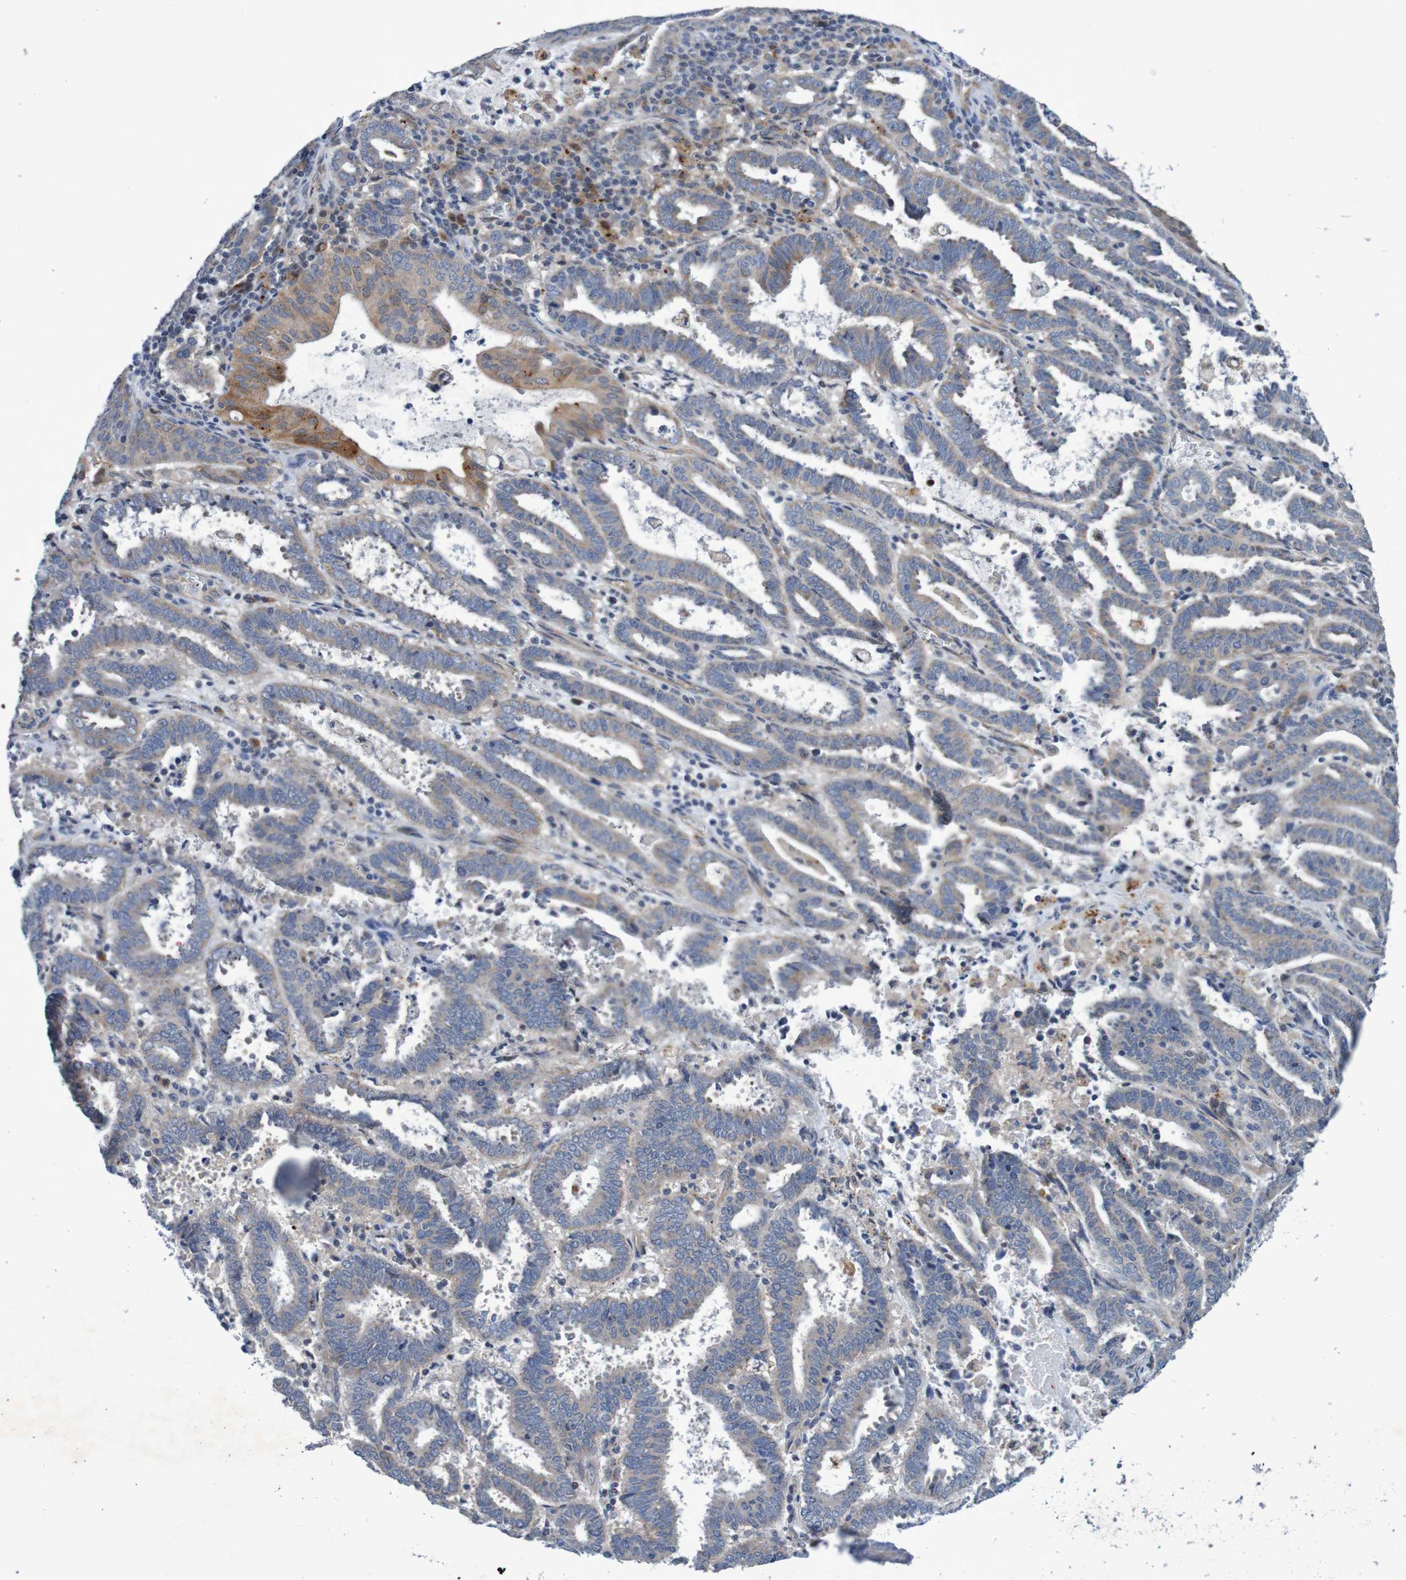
{"staining": {"intensity": "weak", "quantity": "<25%", "location": "cytoplasmic/membranous"}, "tissue": "endometrial cancer", "cell_type": "Tumor cells", "image_type": "cancer", "snomed": [{"axis": "morphology", "description": "Adenocarcinoma, NOS"}, {"axis": "topography", "description": "Uterus"}], "caption": "Histopathology image shows no protein positivity in tumor cells of endometrial adenocarcinoma tissue.", "gene": "CPED1", "patient": {"sex": "female", "age": 83}}